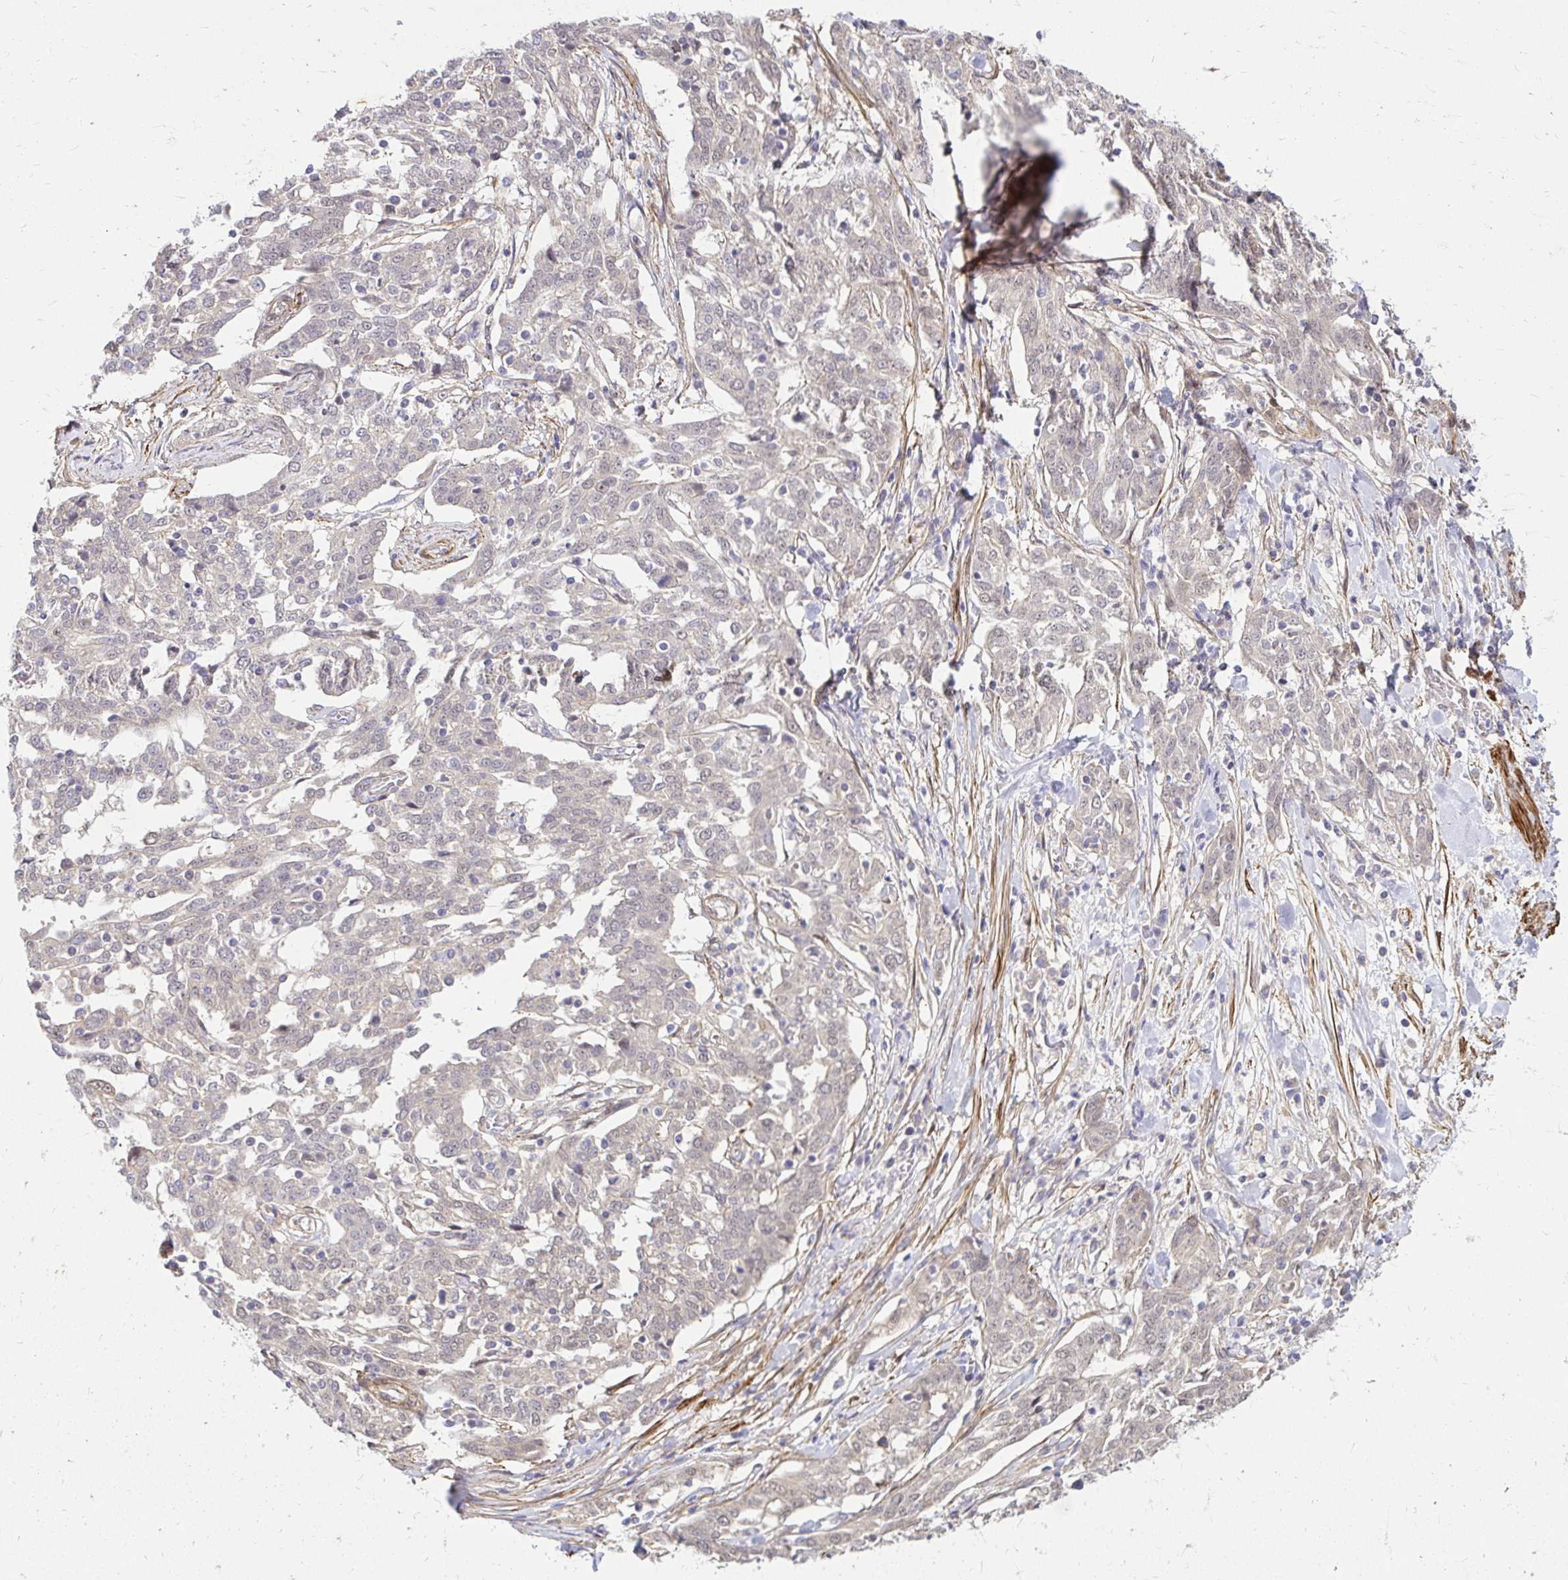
{"staining": {"intensity": "negative", "quantity": "none", "location": "none"}, "tissue": "ovarian cancer", "cell_type": "Tumor cells", "image_type": "cancer", "snomed": [{"axis": "morphology", "description": "Cystadenocarcinoma, serous, NOS"}, {"axis": "topography", "description": "Ovary"}], "caption": "Immunohistochemistry (IHC) micrograph of human ovarian cancer (serous cystadenocarcinoma) stained for a protein (brown), which reveals no positivity in tumor cells. Nuclei are stained in blue.", "gene": "YAP1", "patient": {"sex": "female", "age": 67}}